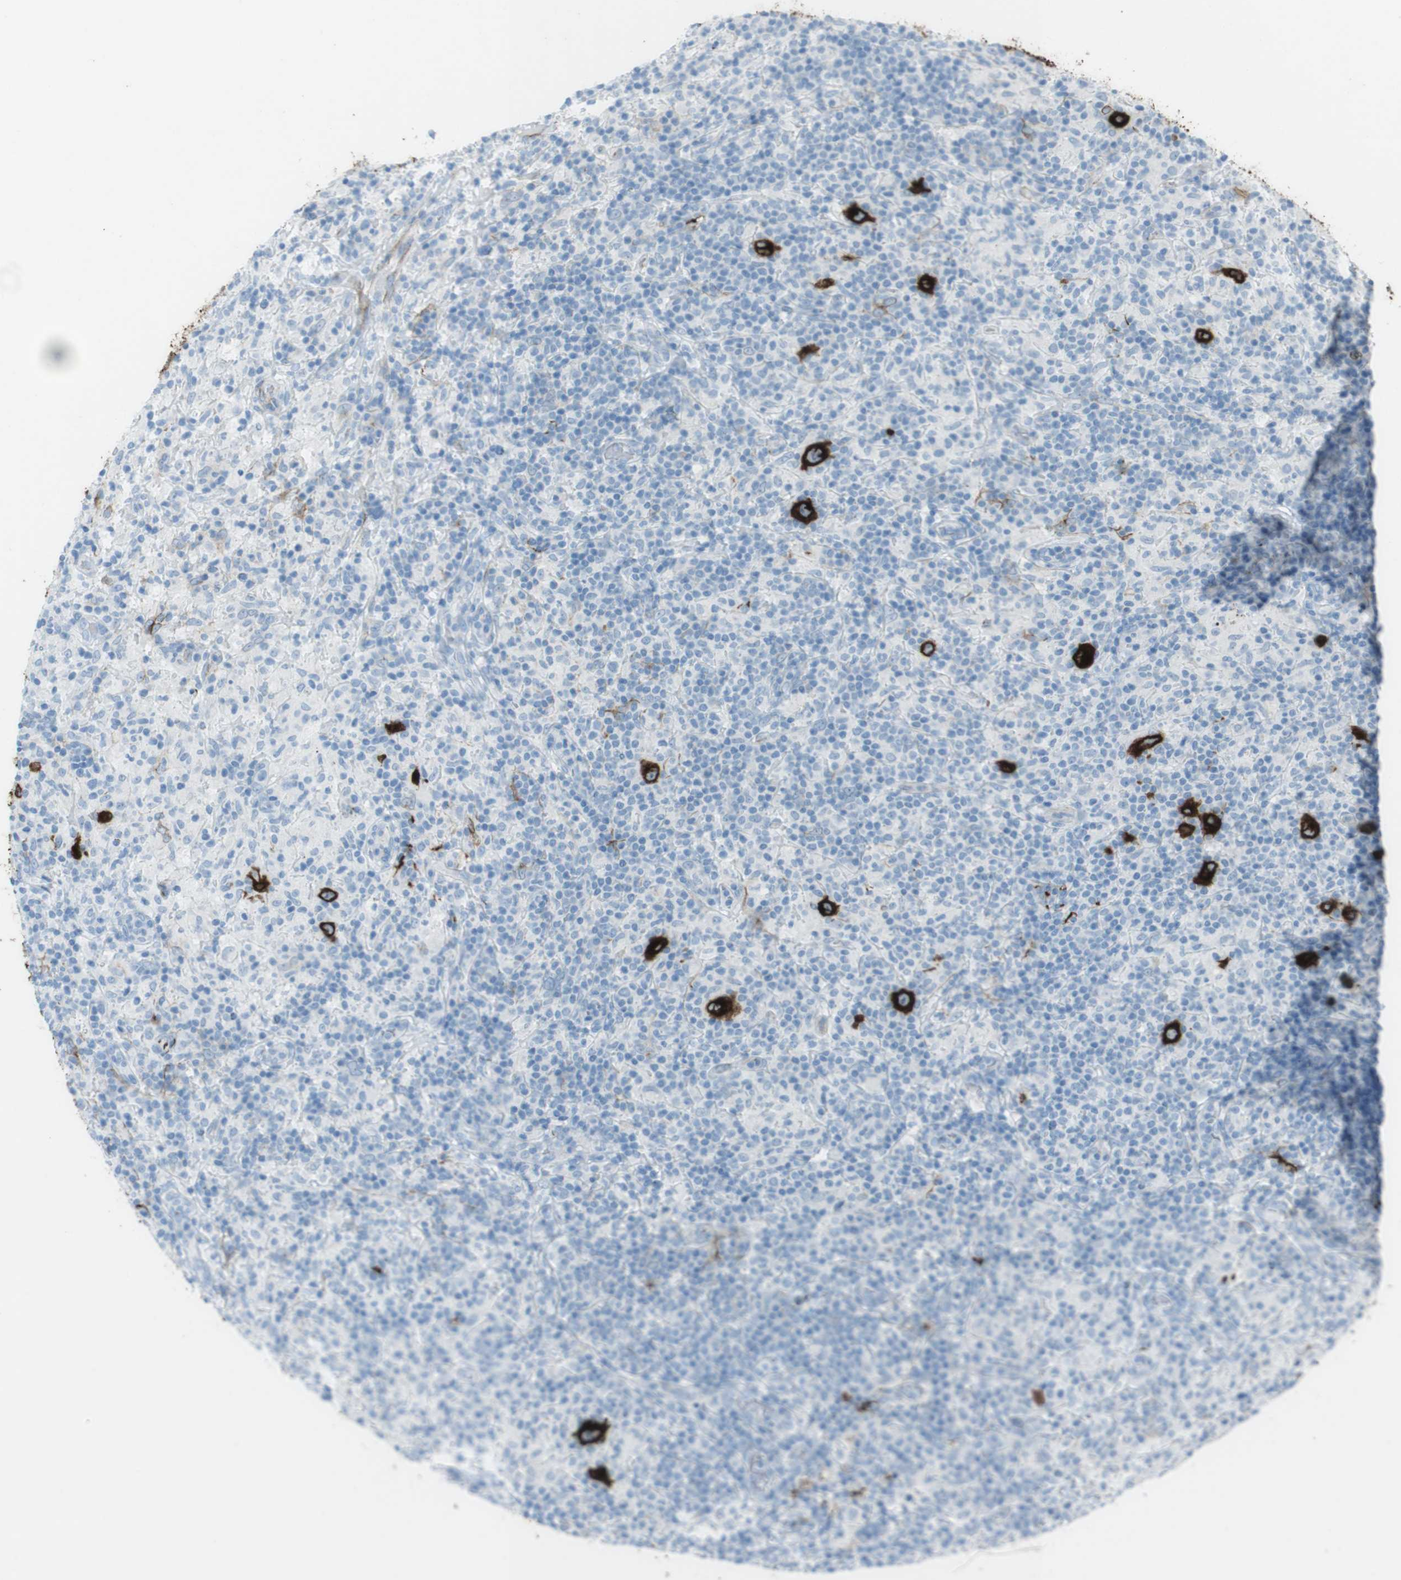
{"staining": {"intensity": "negative", "quantity": "none", "location": "none"}, "tissue": "lymphoma", "cell_type": "Tumor cells", "image_type": "cancer", "snomed": [{"axis": "morphology", "description": "Hodgkin's disease, NOS"}, {"axis": "topography", "description": "Lymph node"}], "caption": "High power microscopy micrograph of an IHC histopathology image of Hodgkin's disease, revealing no significant staining in tumor cells.", "gene": "TUBB2A", "patient": {"sex": "male", "age": 70}}